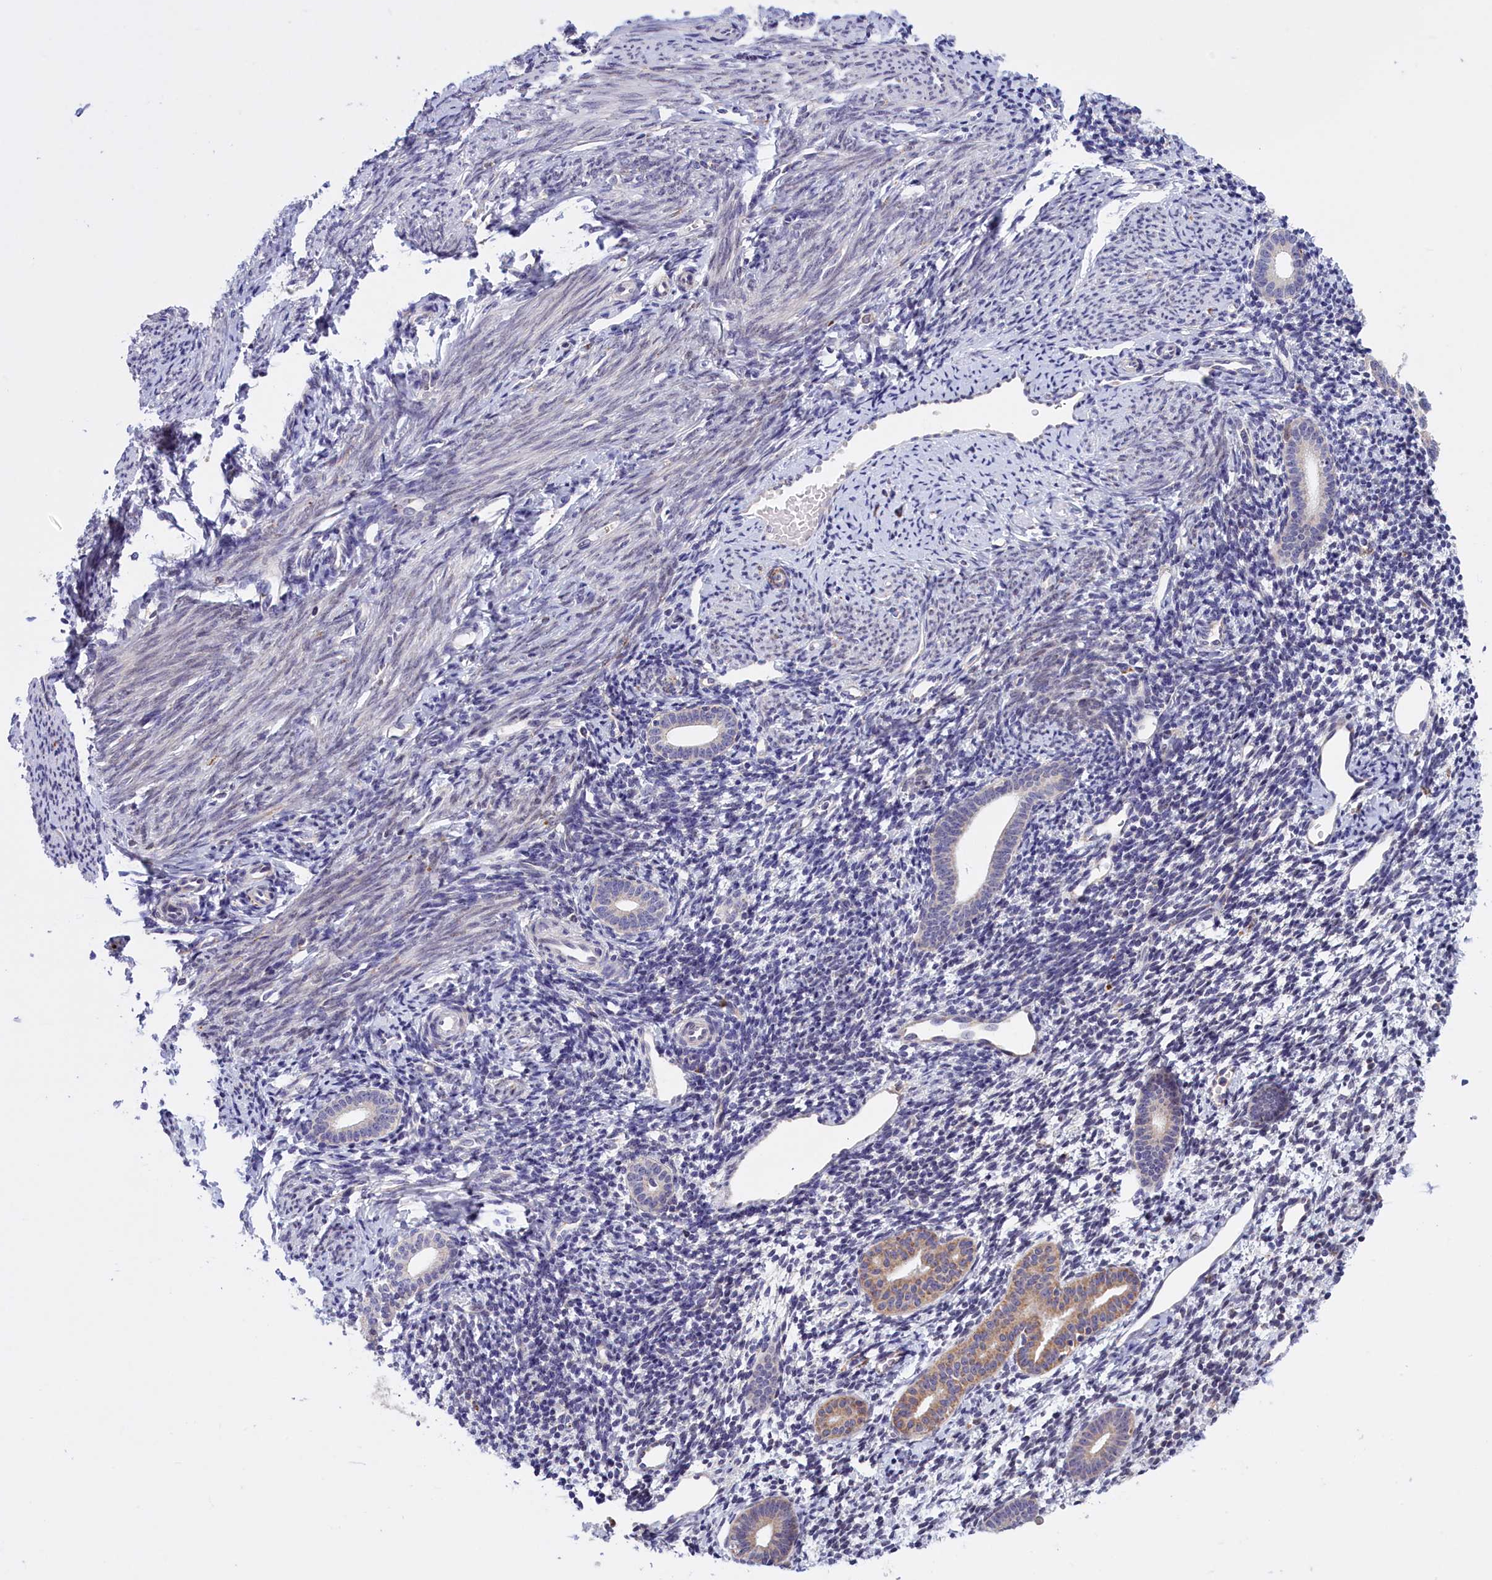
{"staining": {"intensity": "weak", "quantity": "<25%", "location": "cytoplasmic/membranous"}, "tissue": "endometrium", "cell_type": "Cells in endometrial stroma", "image_type": "normal", "snomed": [{"axis": "morphology", "description": "Normal tissue, NOS"}, {"axis": "topography", "description": "Endometrium"}], "caption": "The micrograph displays no significant expression in cells in endometrial stroma of endometrium. (DAB immunohistochemistry (IHC) visualized using brightfield microscopy, high magnification).", "gene": "FAM149B1", "patient": {"sex": "female", "age": 56}}